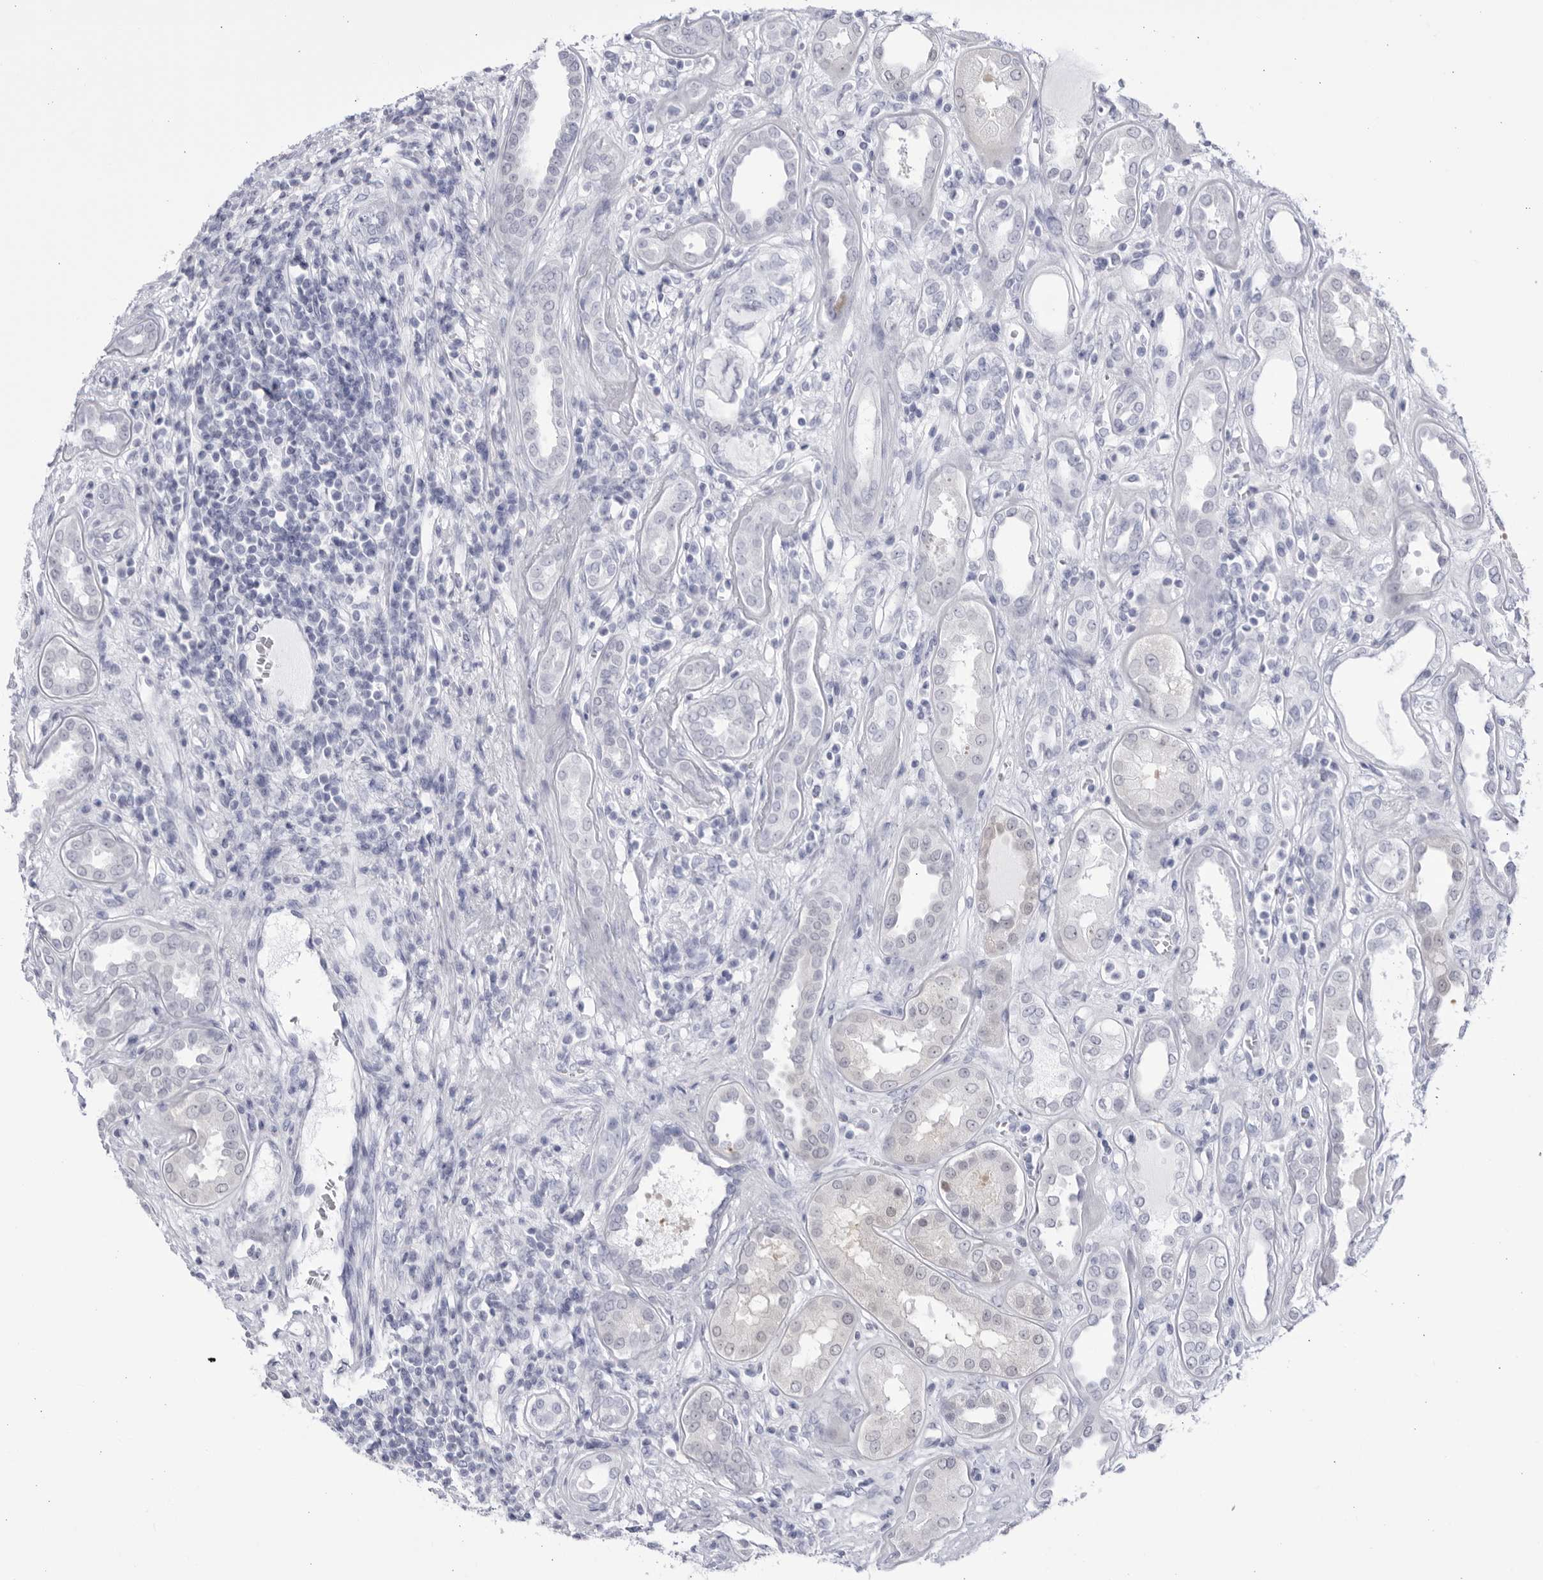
{"staining": {"intensity": "negative", "quantity": "none", "location": "none"}, "tissue": "kidney", "cell_type": "Cells in glomeruli", "image_type": "normal", "snomed": [{"axis": "morphology", "description": "Normal tissue, NOS"}, {"axis": "topography", "description": "Kidney"}], "caption": "An IHC photomicrograph of unremarkable kidney is shown. There is no staining in cells in glomeruli of kidney. The staining was performed using DAB to visualize the protein expression in brown, while the nuclei were stained in blue with hematoxylin (Magnification: 20x).", "gene": "CCDC181", "patient": {"sex": "male", "age": 59}}